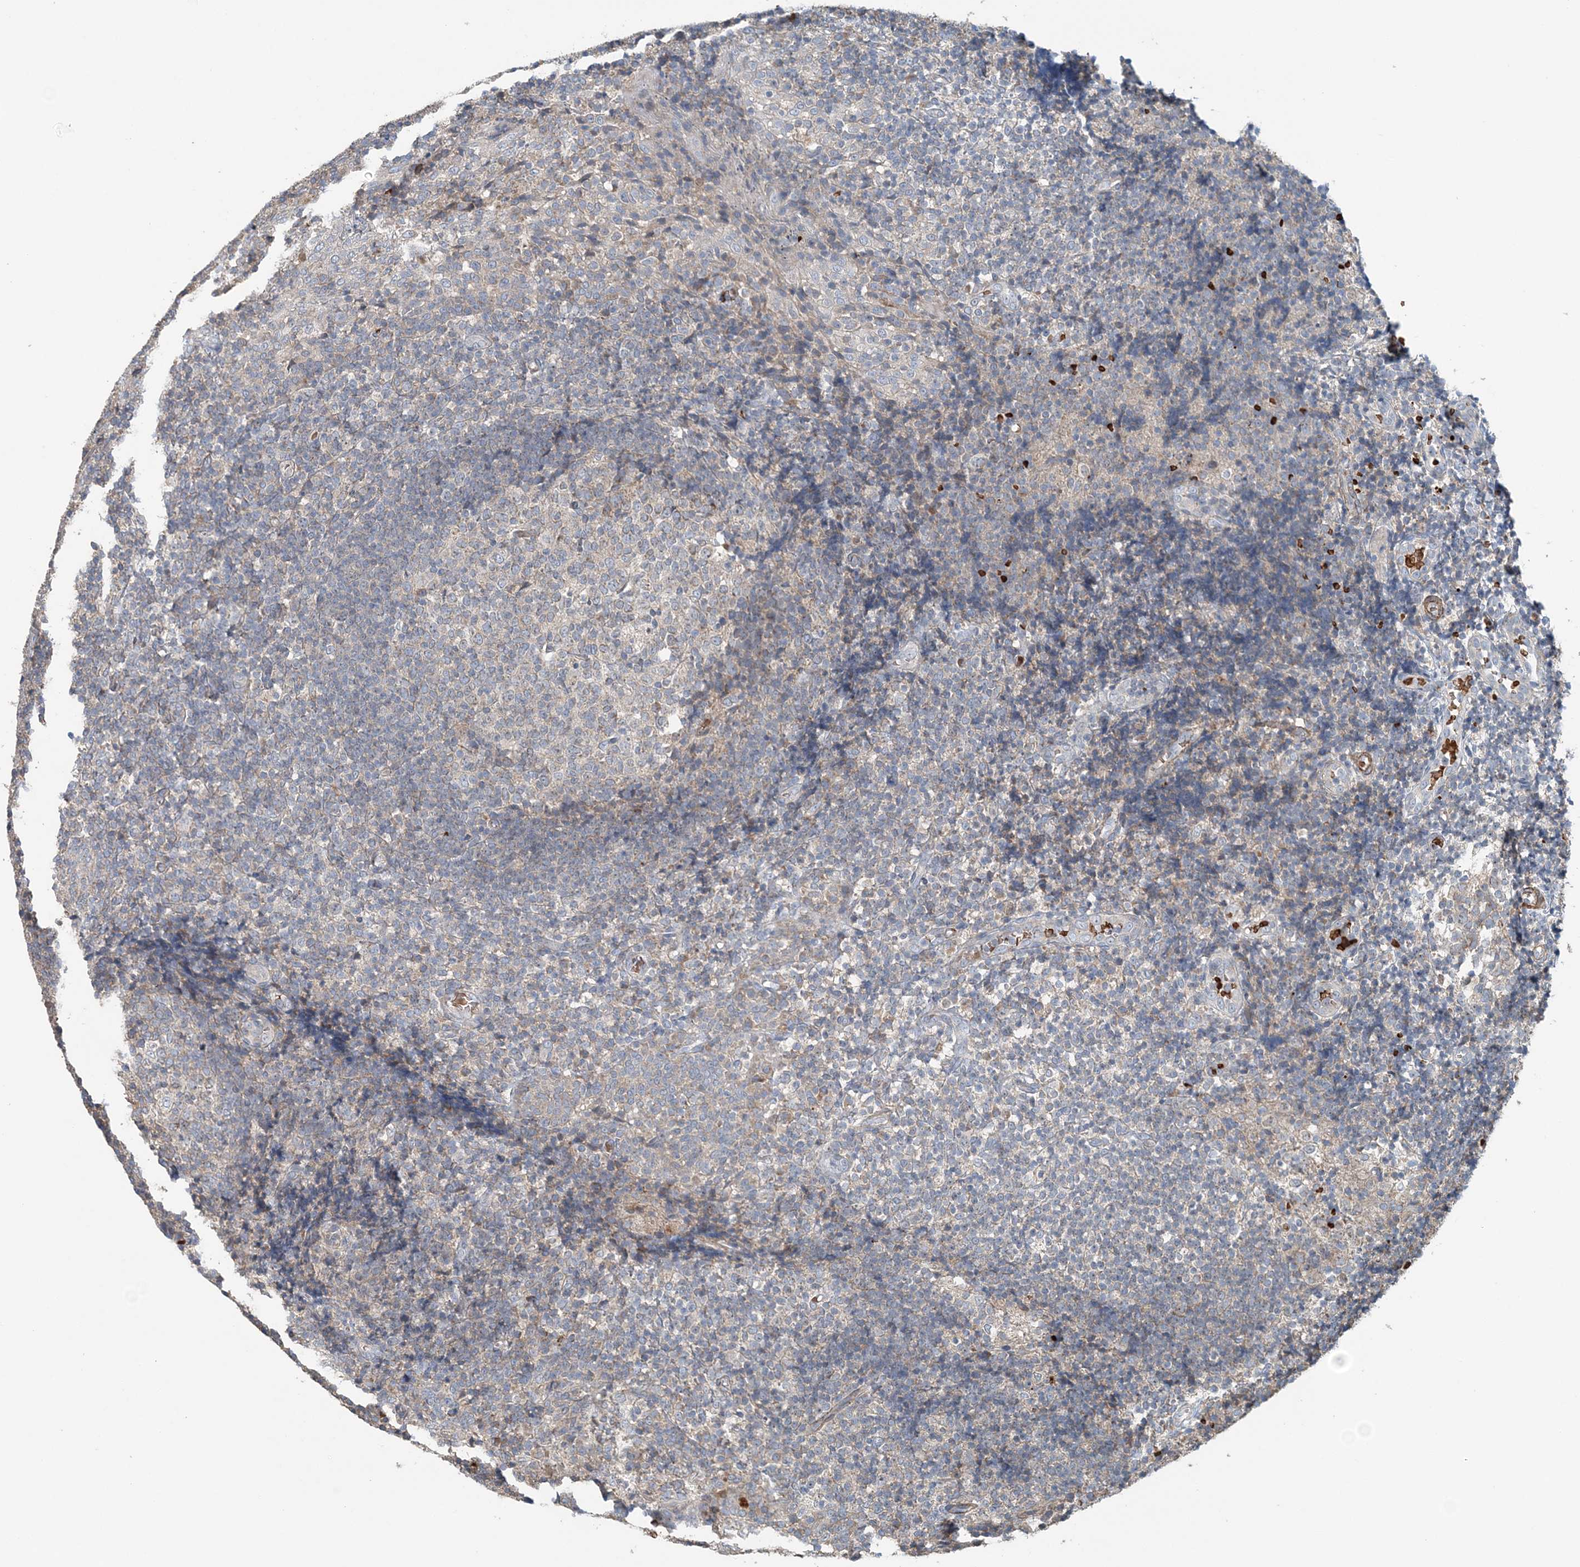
{"staining": {"intensity": "moderate", "quantity": "<25%", "location": "cytoplasmic/membranous"}, "tissue": "tonsil", "cell_type": "Germinal center cells", "image_type": "normal", "snomed": [{"axis": "morphology", "description": "Normal tissue, NOS"}, {"axis": "topography", "description": "Tonsil"}], "caption": "Tonsil stained with a brown dye exhibits moderate cytoplasmic/membranous positive staining in about <25% of germinal center cells.", "gene": "TTI1", "patient": {"sex": "female", "age": 19}}